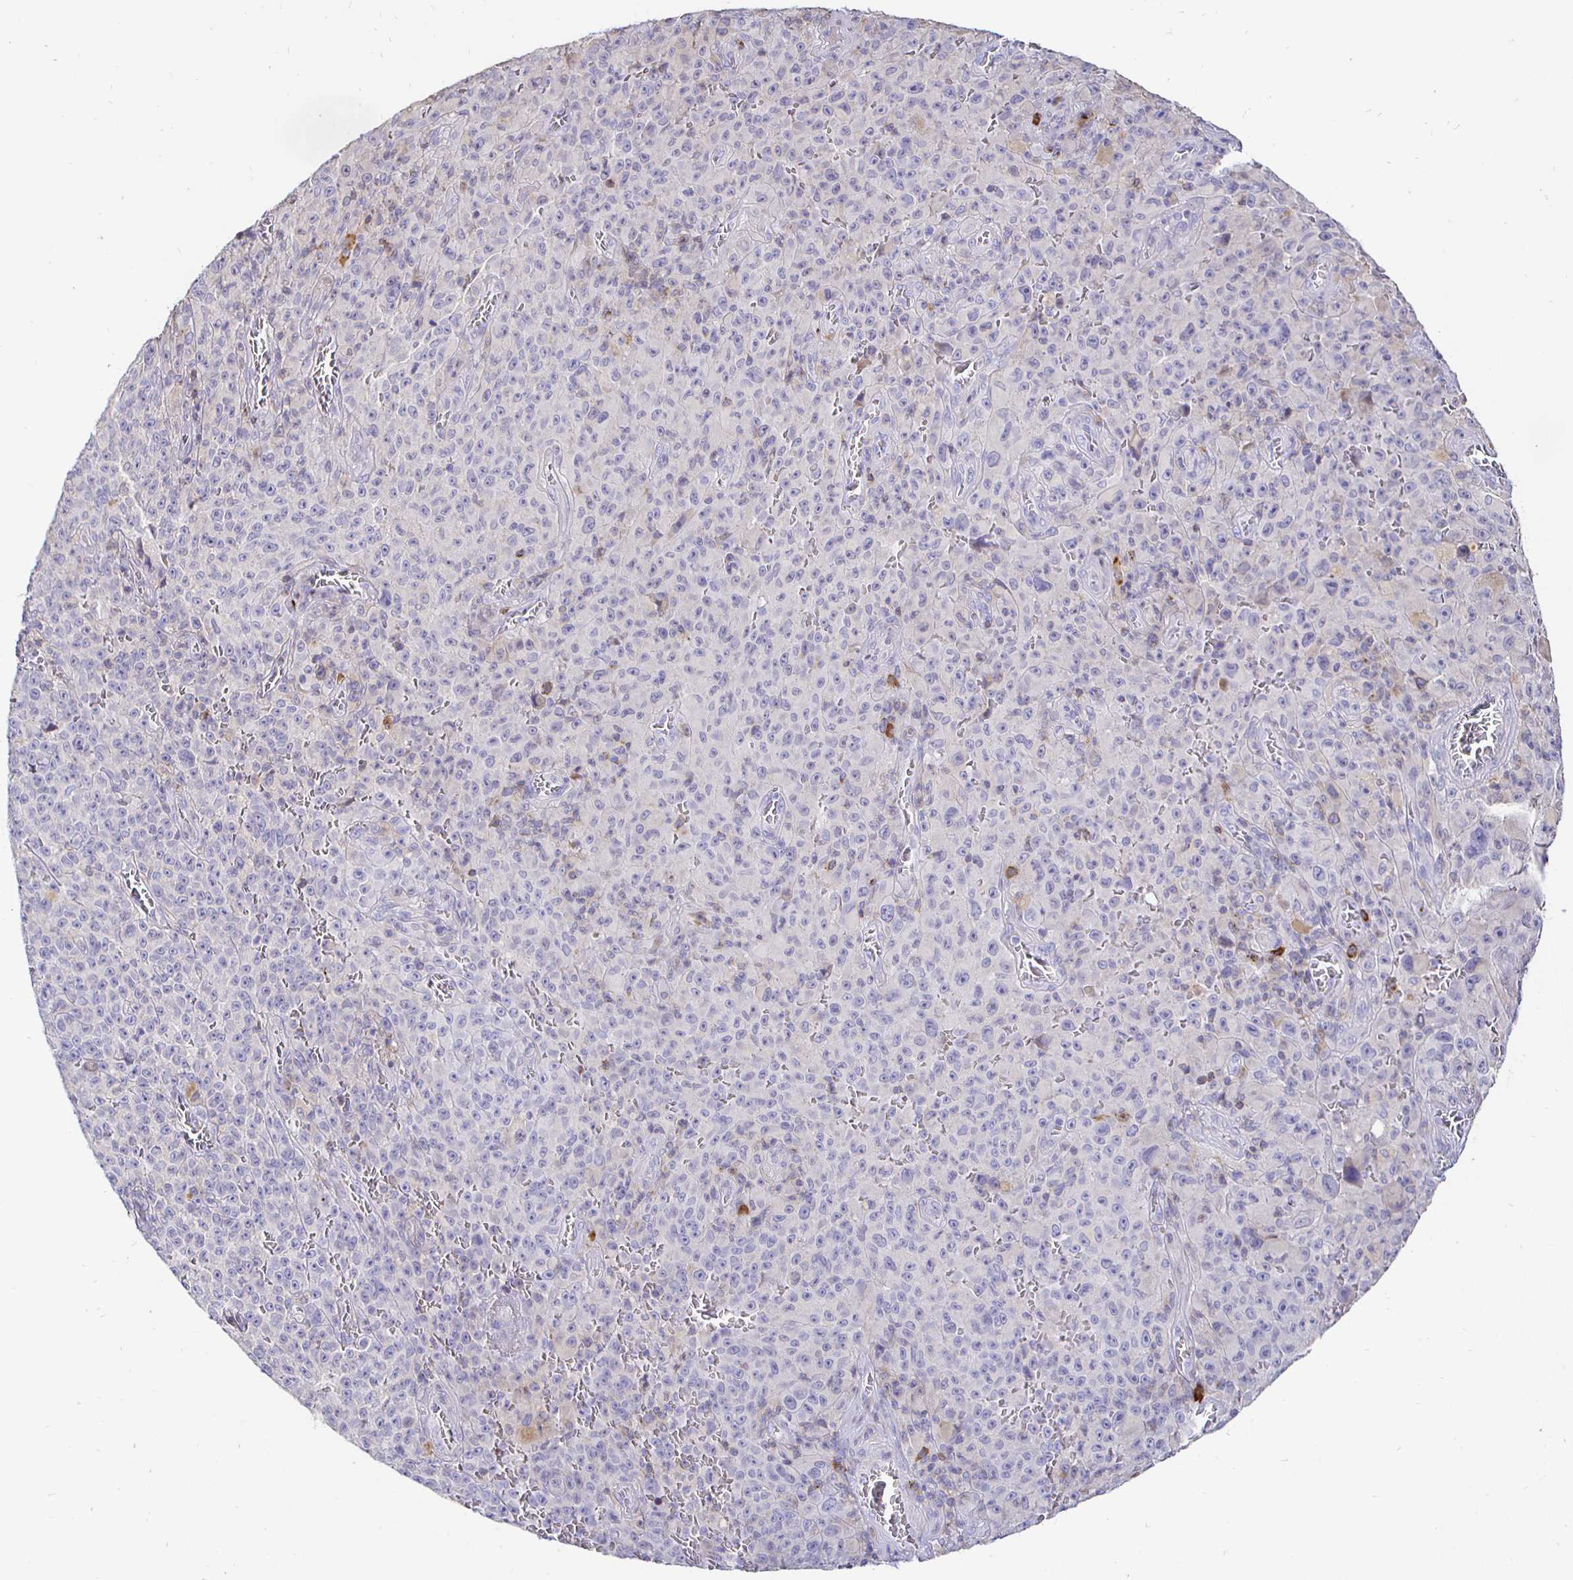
{"staining": {"intensity": "negative", "quantity": "none", "location": "none"}, "tissue": "melanoma", "cell_type": "Tumor cells", "image_type": "cancer", "snomed": [{"axis": "morphology", "description": "Malignant melanoma, NOS"}, {"axis": "topography", "description": "Skin"}], "caption": "IHC photomicrograph of melanoma stained for a protein (brown), which displays no staining in tumor cells.", "gene": "CXCR3", "patient": {"sex": "female", "age": 82}}